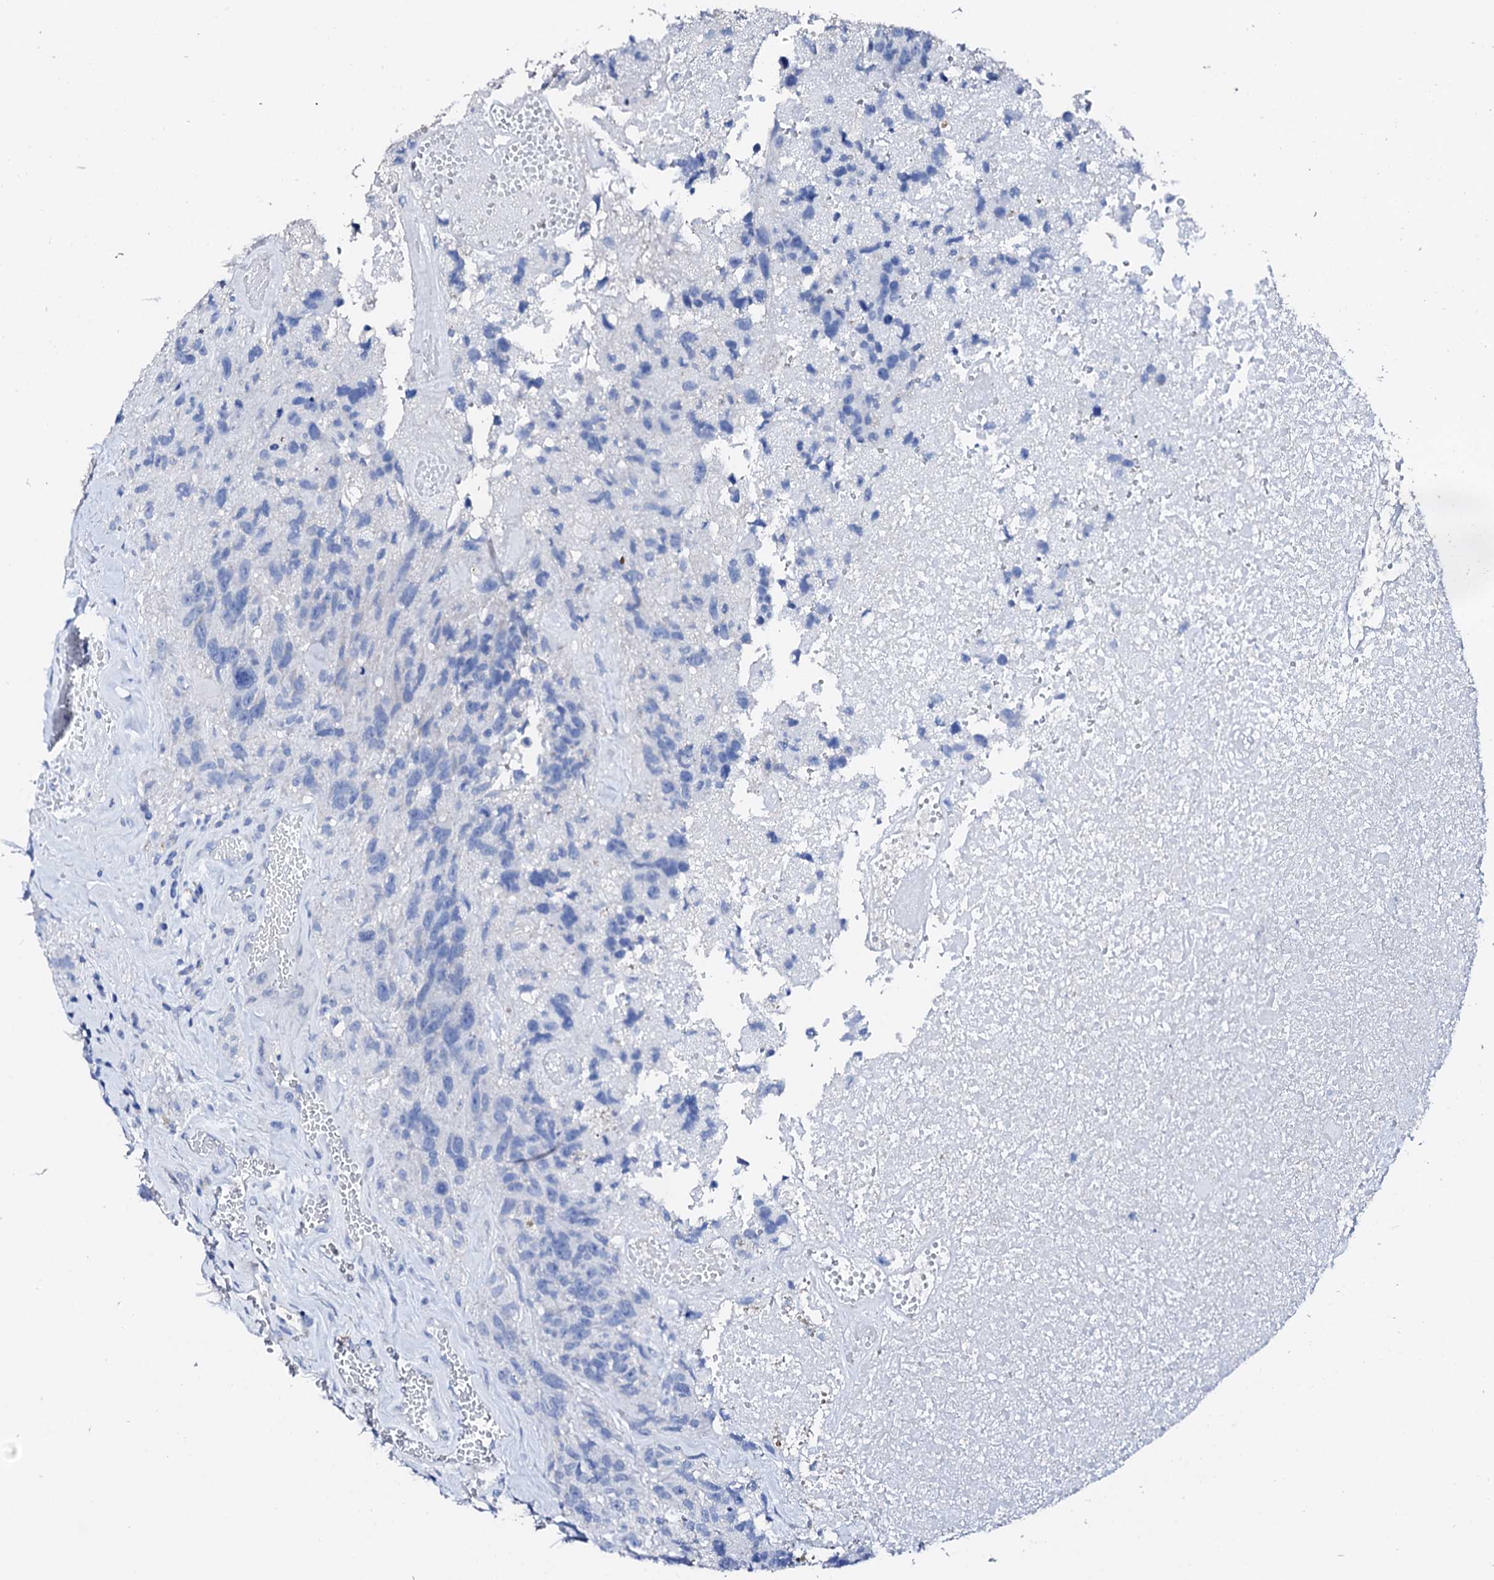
{"staining": {"intensity": "negative", "quantity": "none", "location": "none"}, "tissue": "glioma", "cell_type": "Tumor cells", "image_type": "cancer", "snomed": [{"axis": "morphology", "description": "Glioma, malignant, High grade"}, {"axis": "topography", "description": "Brain"}], "caption": "Protein analysis of malignant glioma (high-grade) exhibits no significant staining in tumor cells.", "gene": "NRIP2", "patient": {"sex": "male", "age": 69}}